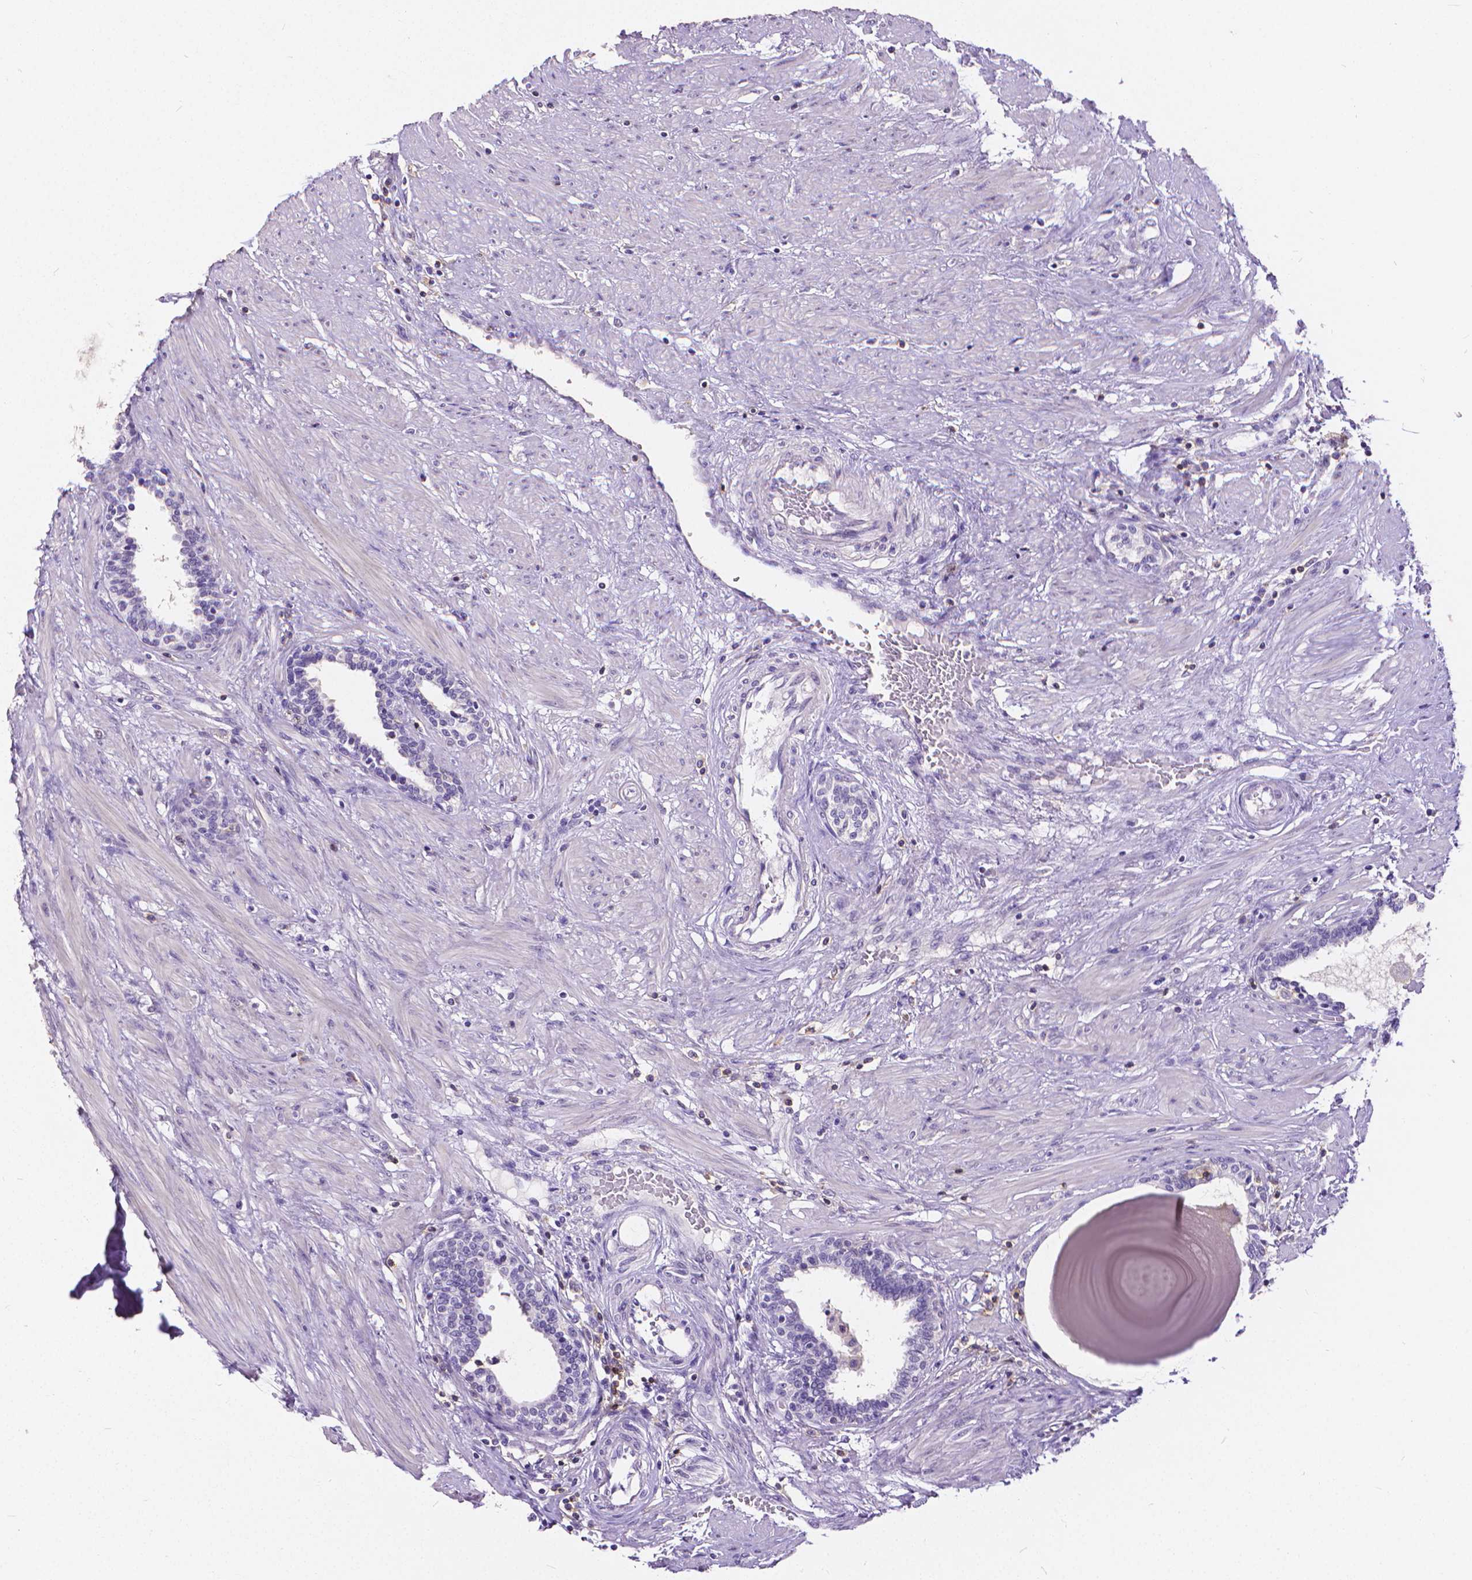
{"staining": {"intensity": "negative", "quantity": "none", "location": "none"}, "tissue": "prostate", "cell_type": "Glandular cells", "image_type": "normal", "snomed": [{"axis": "morphology", "description": "Normal tissue, NOS"}, {"axis": "topography", "description": "Prostate"}], "caption": "Histopathology image shows no significant protein staining in glandular cells of benign prostate.", "gene": "CD4", "patient": {"sex": "male", "age": 55}}